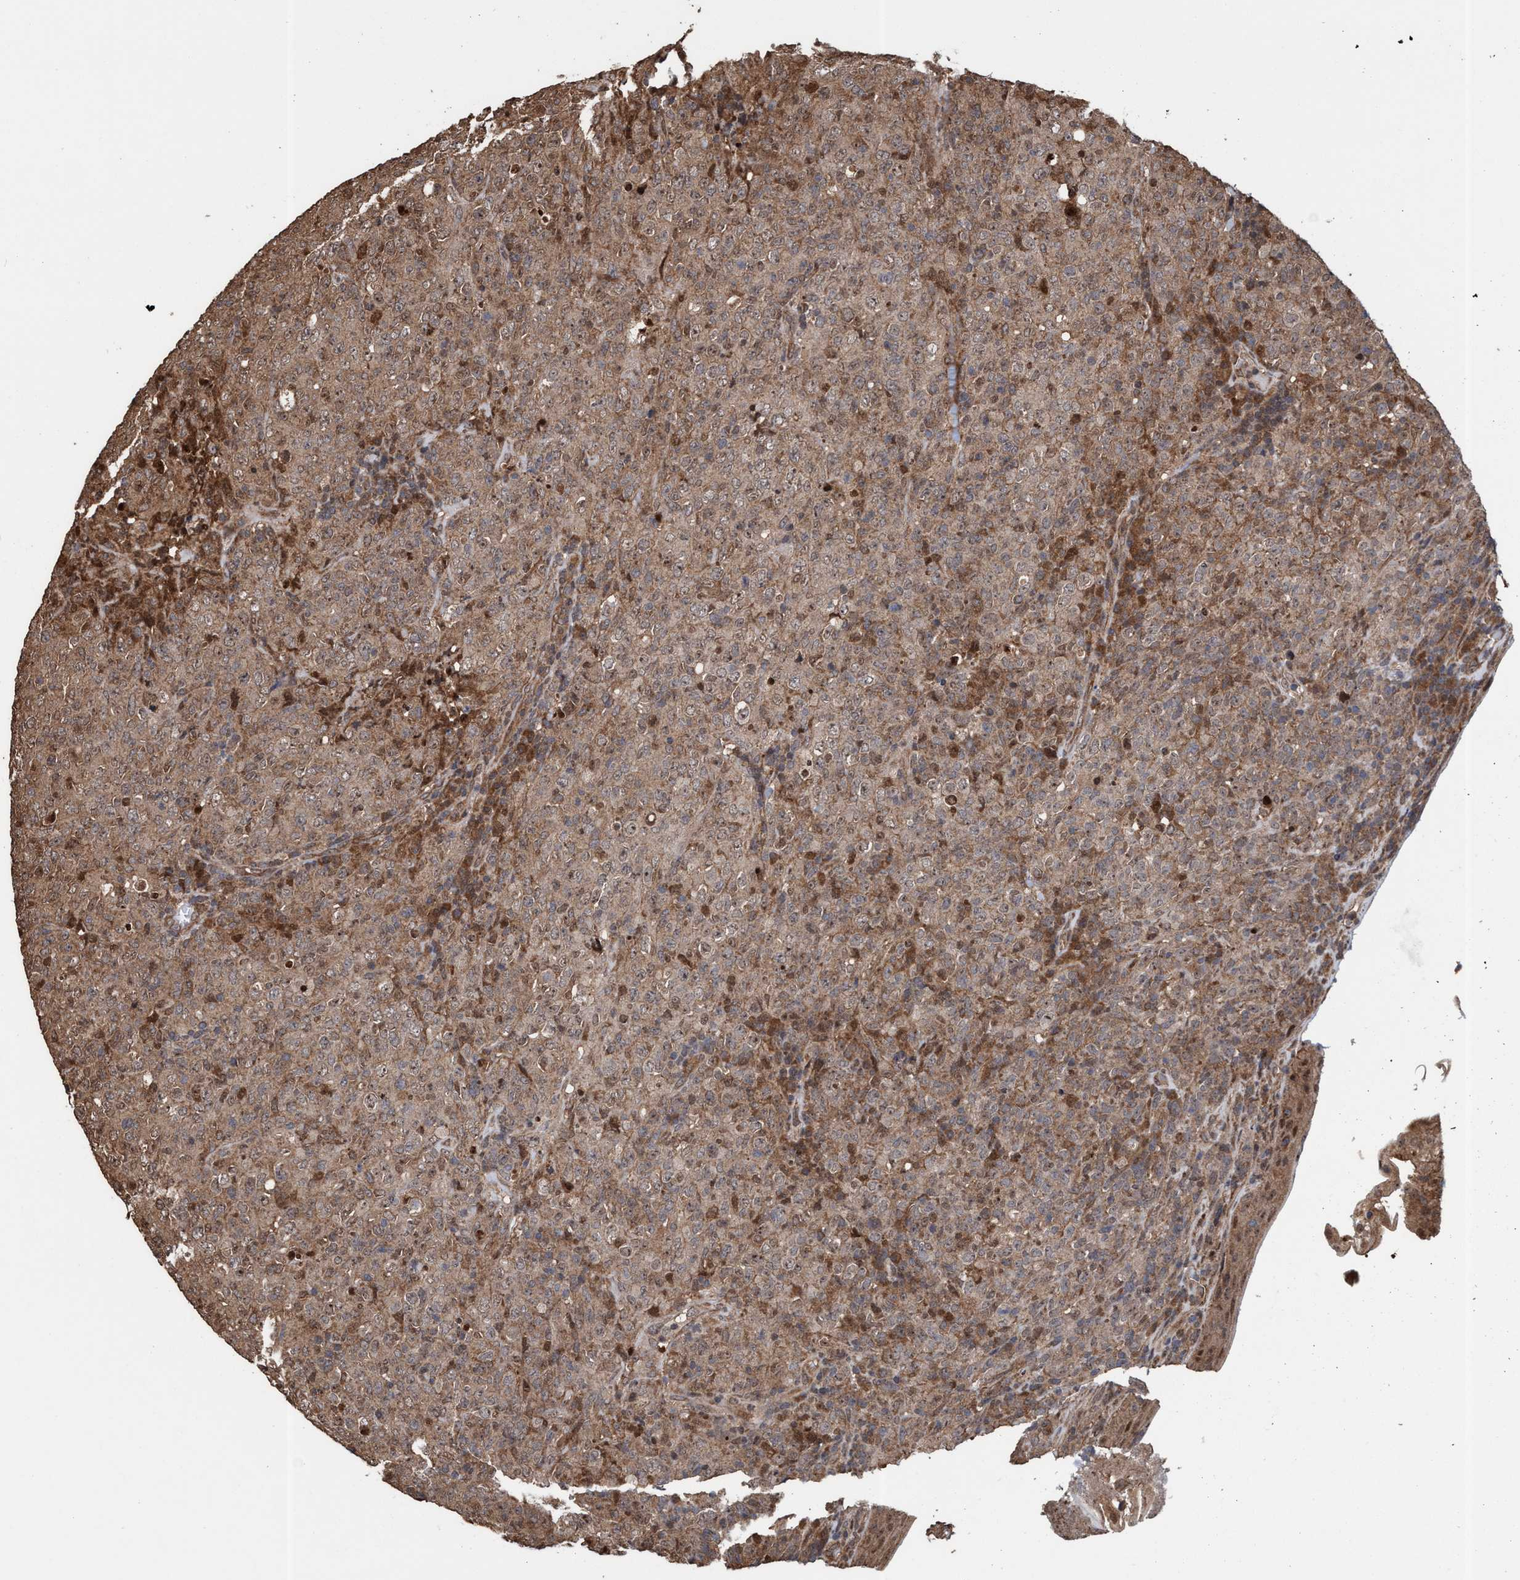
{"staining": {"intensity": "weak", "quantity": ">75%", "location": "cytoplasmic/membranous,nuclear"}, "tissue": "lymphoma", "cell_type": "Tumor cells", "image_type": "cancer", "snomed": [{"axis": "morphology", "description": "Malignant lymphoma, non-Hodgkin's type, High grade"}, {"axis": "topography", "description": "Tonsil"}], "caption": "A brown stain highlights weak cytoplasmic/membranous and nuclear staining of a protein in human lymphoma tumor cells.", "gene": "TRPC7", "patient": {"sex": "female", "age": 36}}